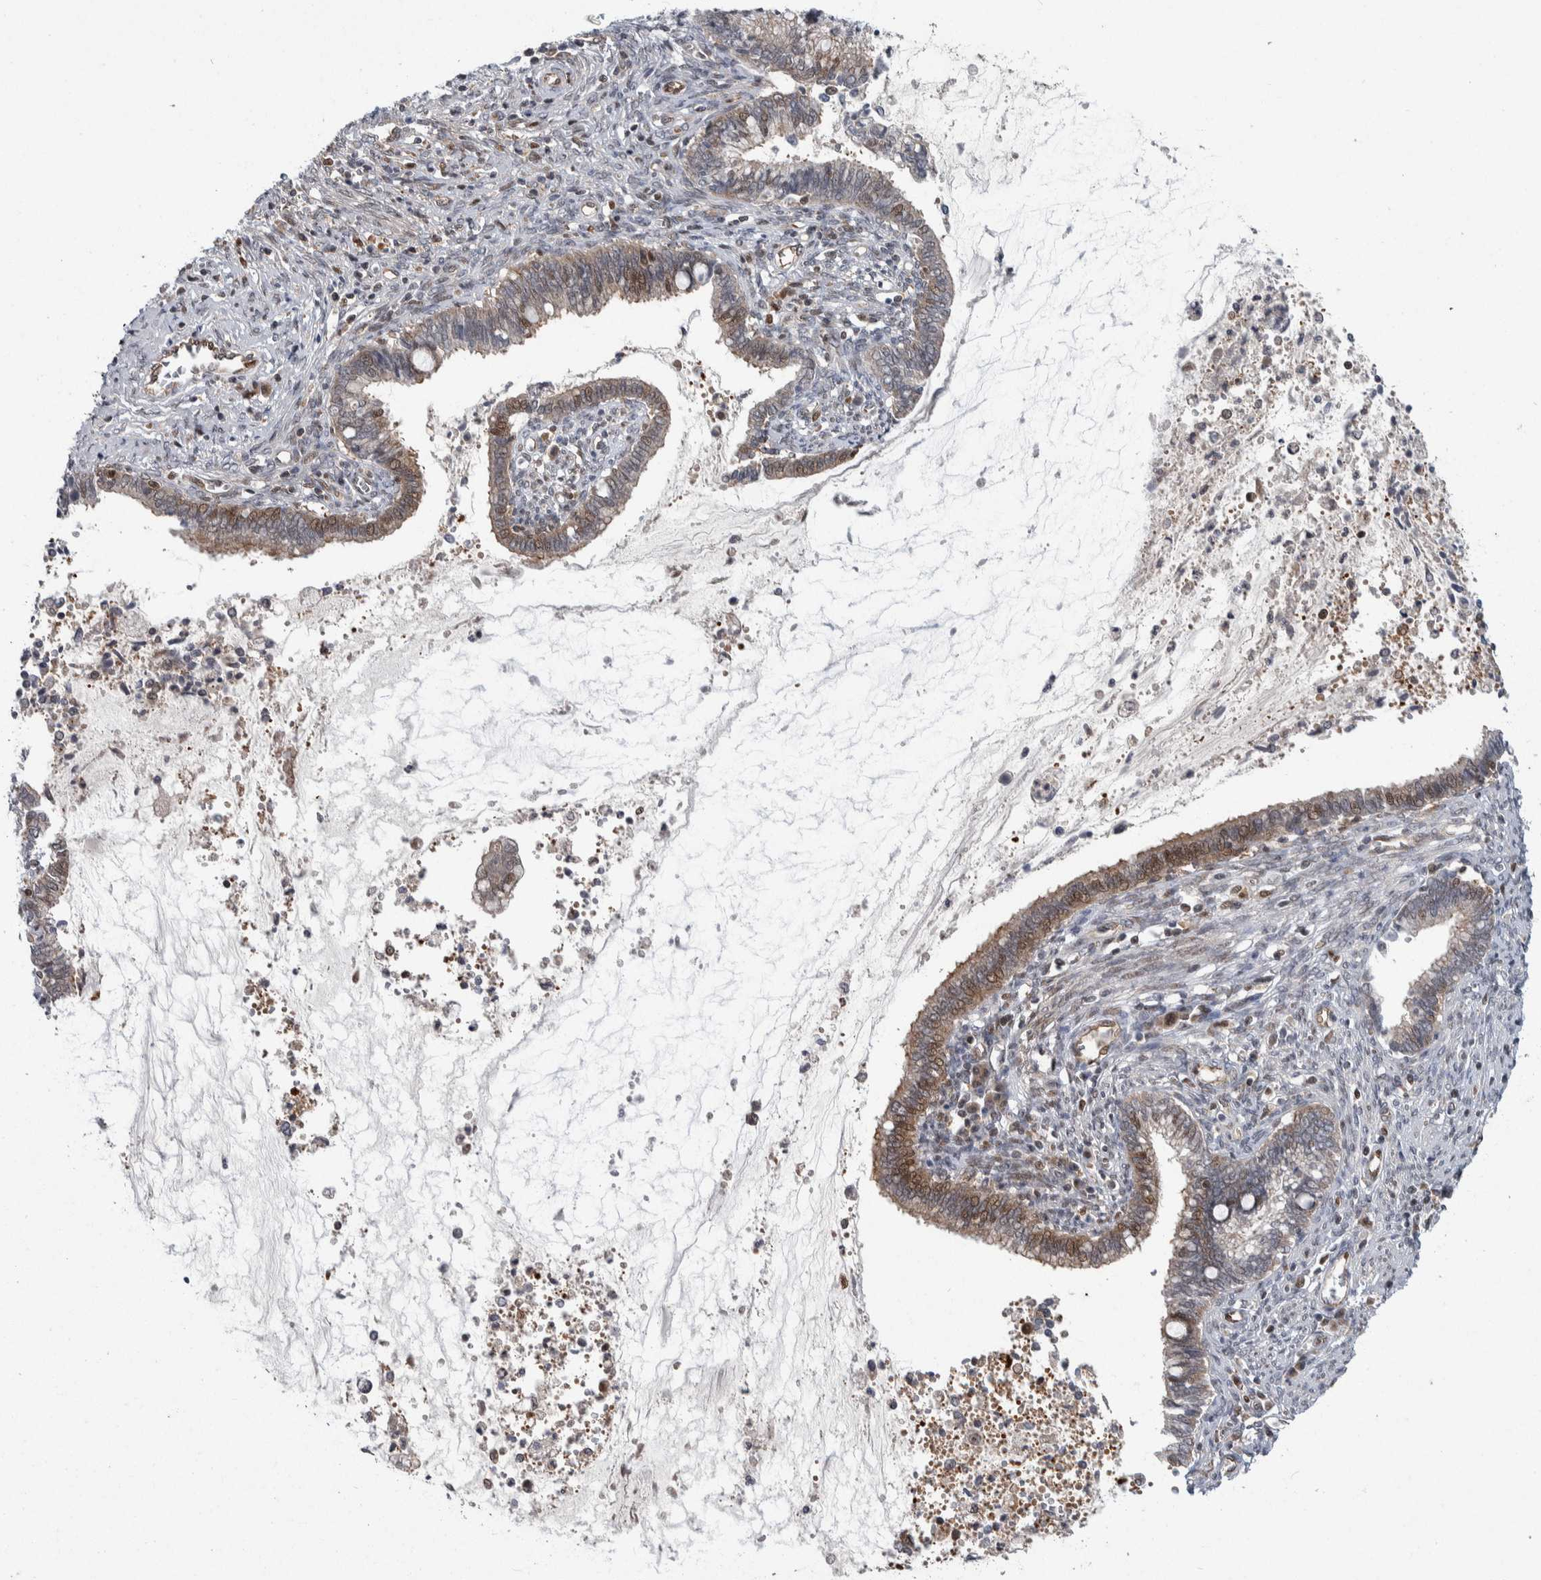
{"staining": {"intensity": "weak", "quantity": "25%-75%", "location": "cytoplasmic/membranous,nuclear"}, "tissue": "cervical cancer", "cell_type": "Tumor cells", "image_type": "cancer", "snomed": [{"axis": "morphology", "description": "Adenocarcinoma, NOS"}, {"axis": "topography", "description": "Cervix"}], "caption": "High-magnification brightfield microscopy of cervical cancer (adenocarcinoma) stained with DAB (brown) and counterstained with hematoxylin (blue). tumor cells exhibit weak cytoplasmic/membranous and nuclear expression is appreciated in about25%-75% of cells.", "gene": "PTPA", "patient": {"sex": "female", "age": 44}}